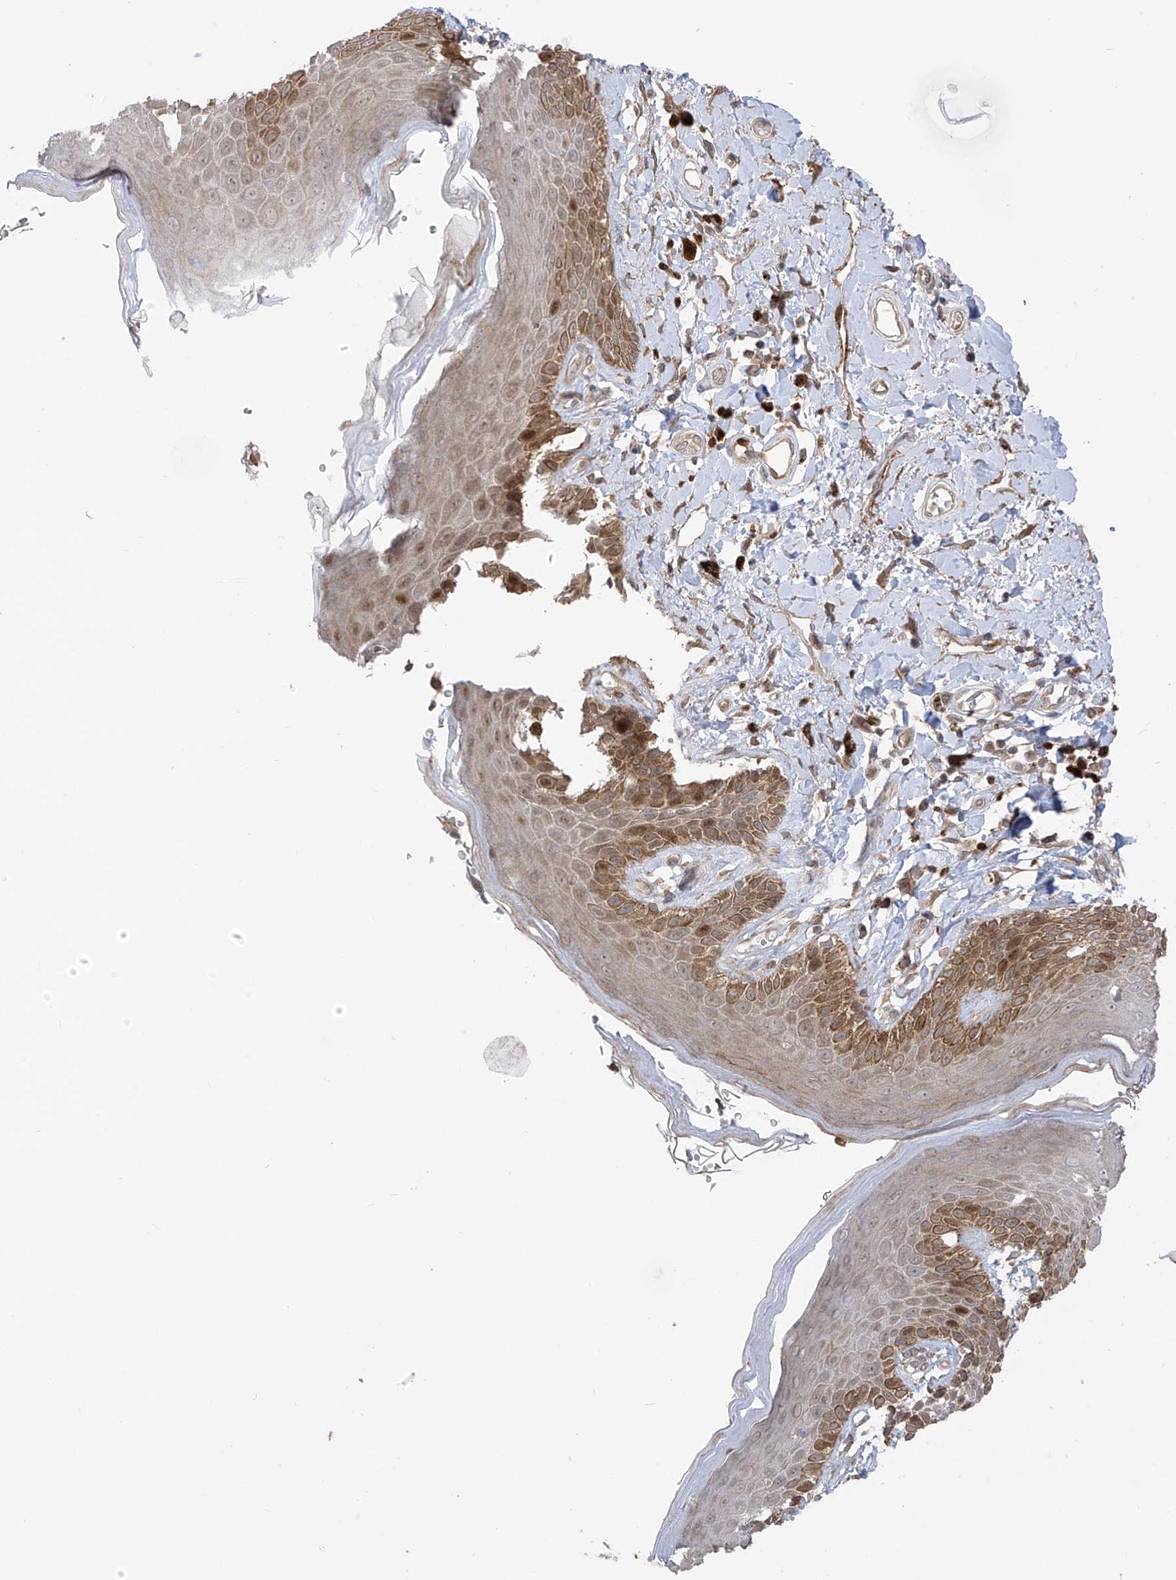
{"staining": {"intensity": "moderate", "quantity": "25%-75%", "location": "cytoplasmic/membranous"}, "tissue": "skin", "cell_type": "Epidermal cells", "image_type": "normal", "snomed": [{"axis": "morphology", "description": "Normal tissue, NOS"}, {"axis": "topography", "description": "Anal"}], "caption": "A medium amount of moderate cytoplasmic/membranous expression is seen in about 25%-75% of epidermal cells in normal skin. The staining was performed using DAB, with brown indicating positive protein expression. Nuclei are stained blue with hematoxylin.", "gene": "PDE11A", "patient": {"sex": "female", "age": 78}}